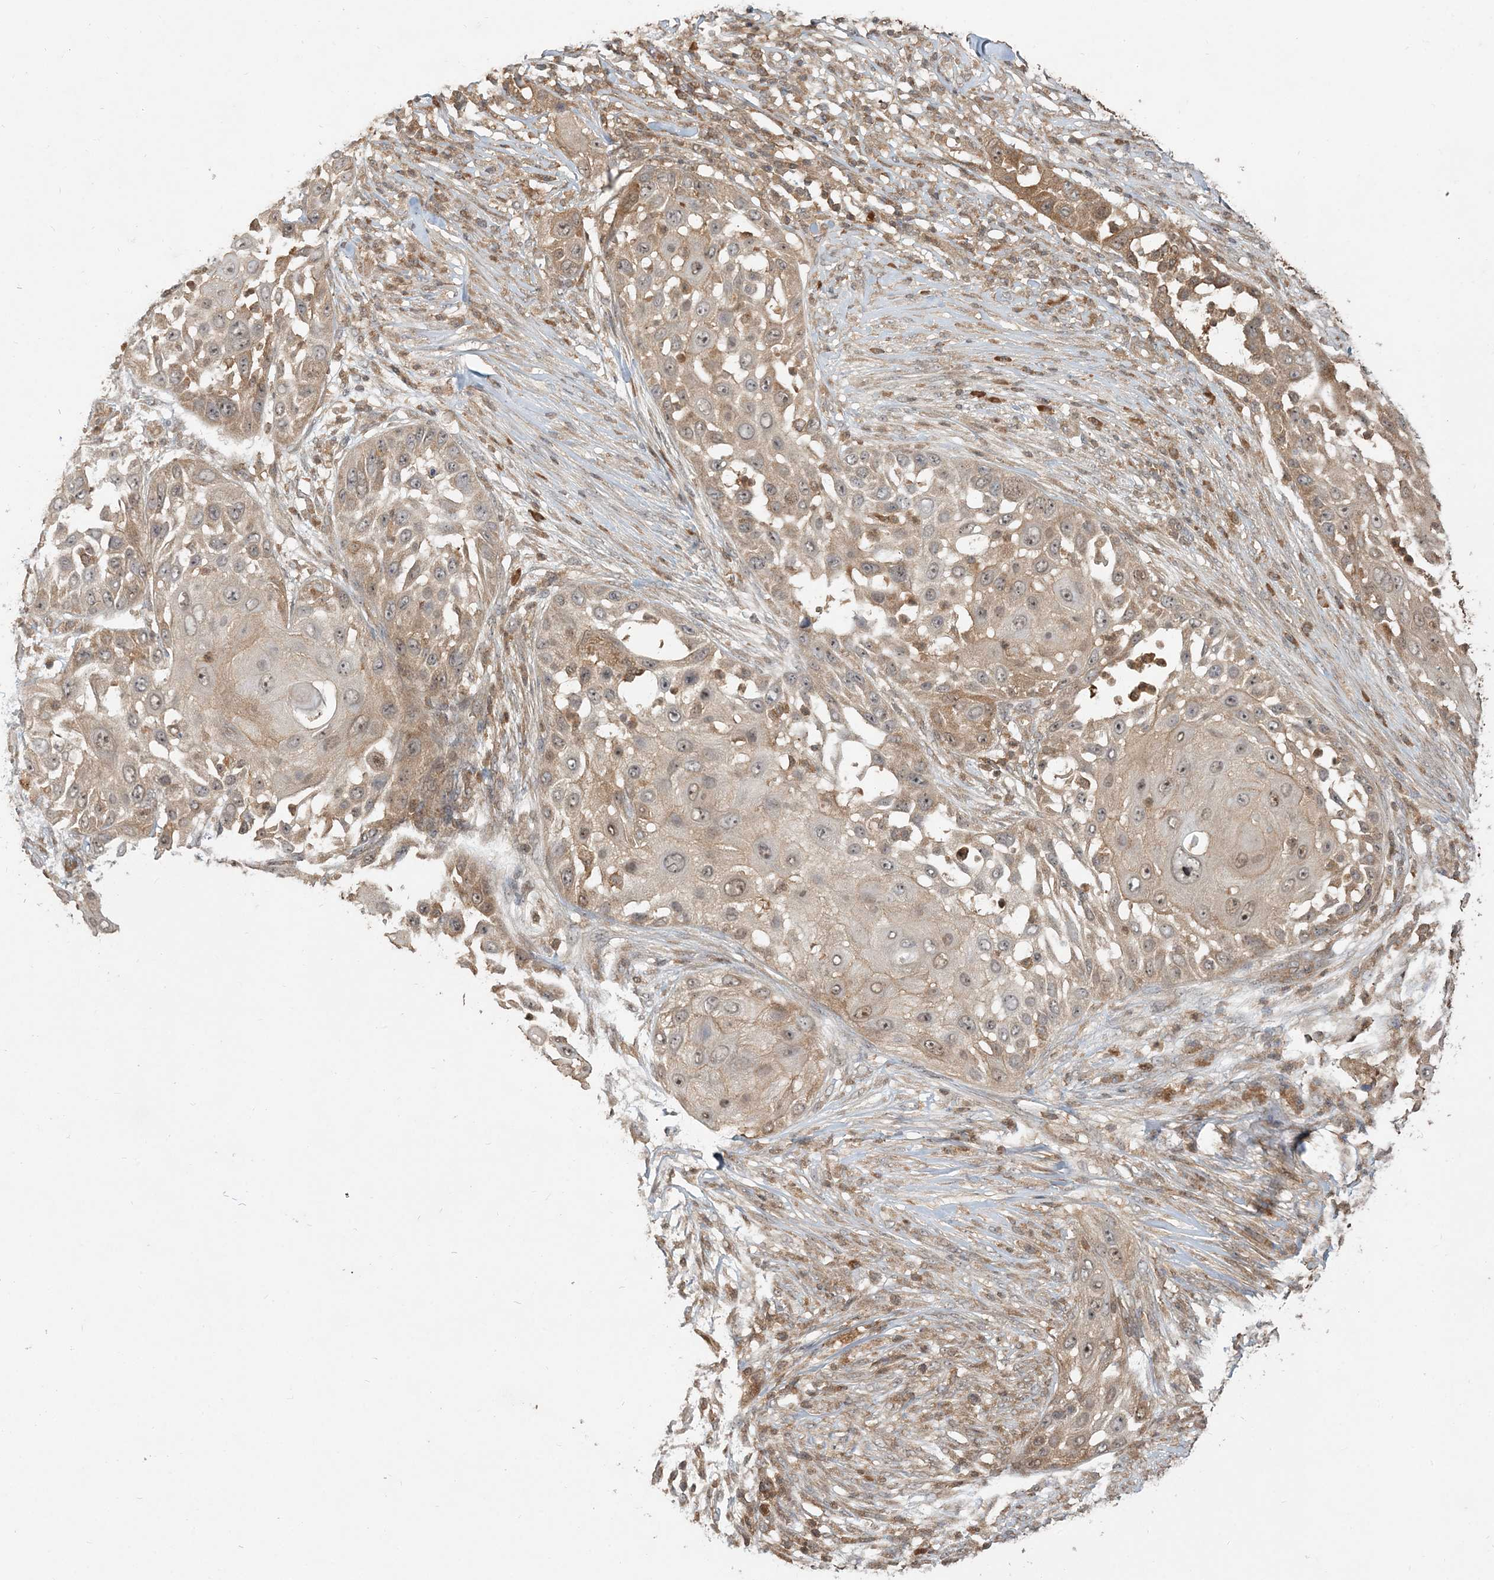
{"staining": {"intensity": "moderate", "quantity": "25%-75%", "location": "cytoplasmic/membranous"}, "tissue": "skin cancer", "cell_type": "Tumor cells", "image_type": "cancer", "snomed": [{"axis": "morphology", "description": "Squamous cell carcinoma, NOS"}, {"axis": "topography", "description": "Skin"}], "caption": "Immunohistochemical staining of human squamous cell carcinoma (skin) reveals medium levels of moderate cytoplasmic/membranous expression in approximately 25%-75% of tumor cells.", "gene": "CAB39", "patient": {"sex": "female", "age": 44}}